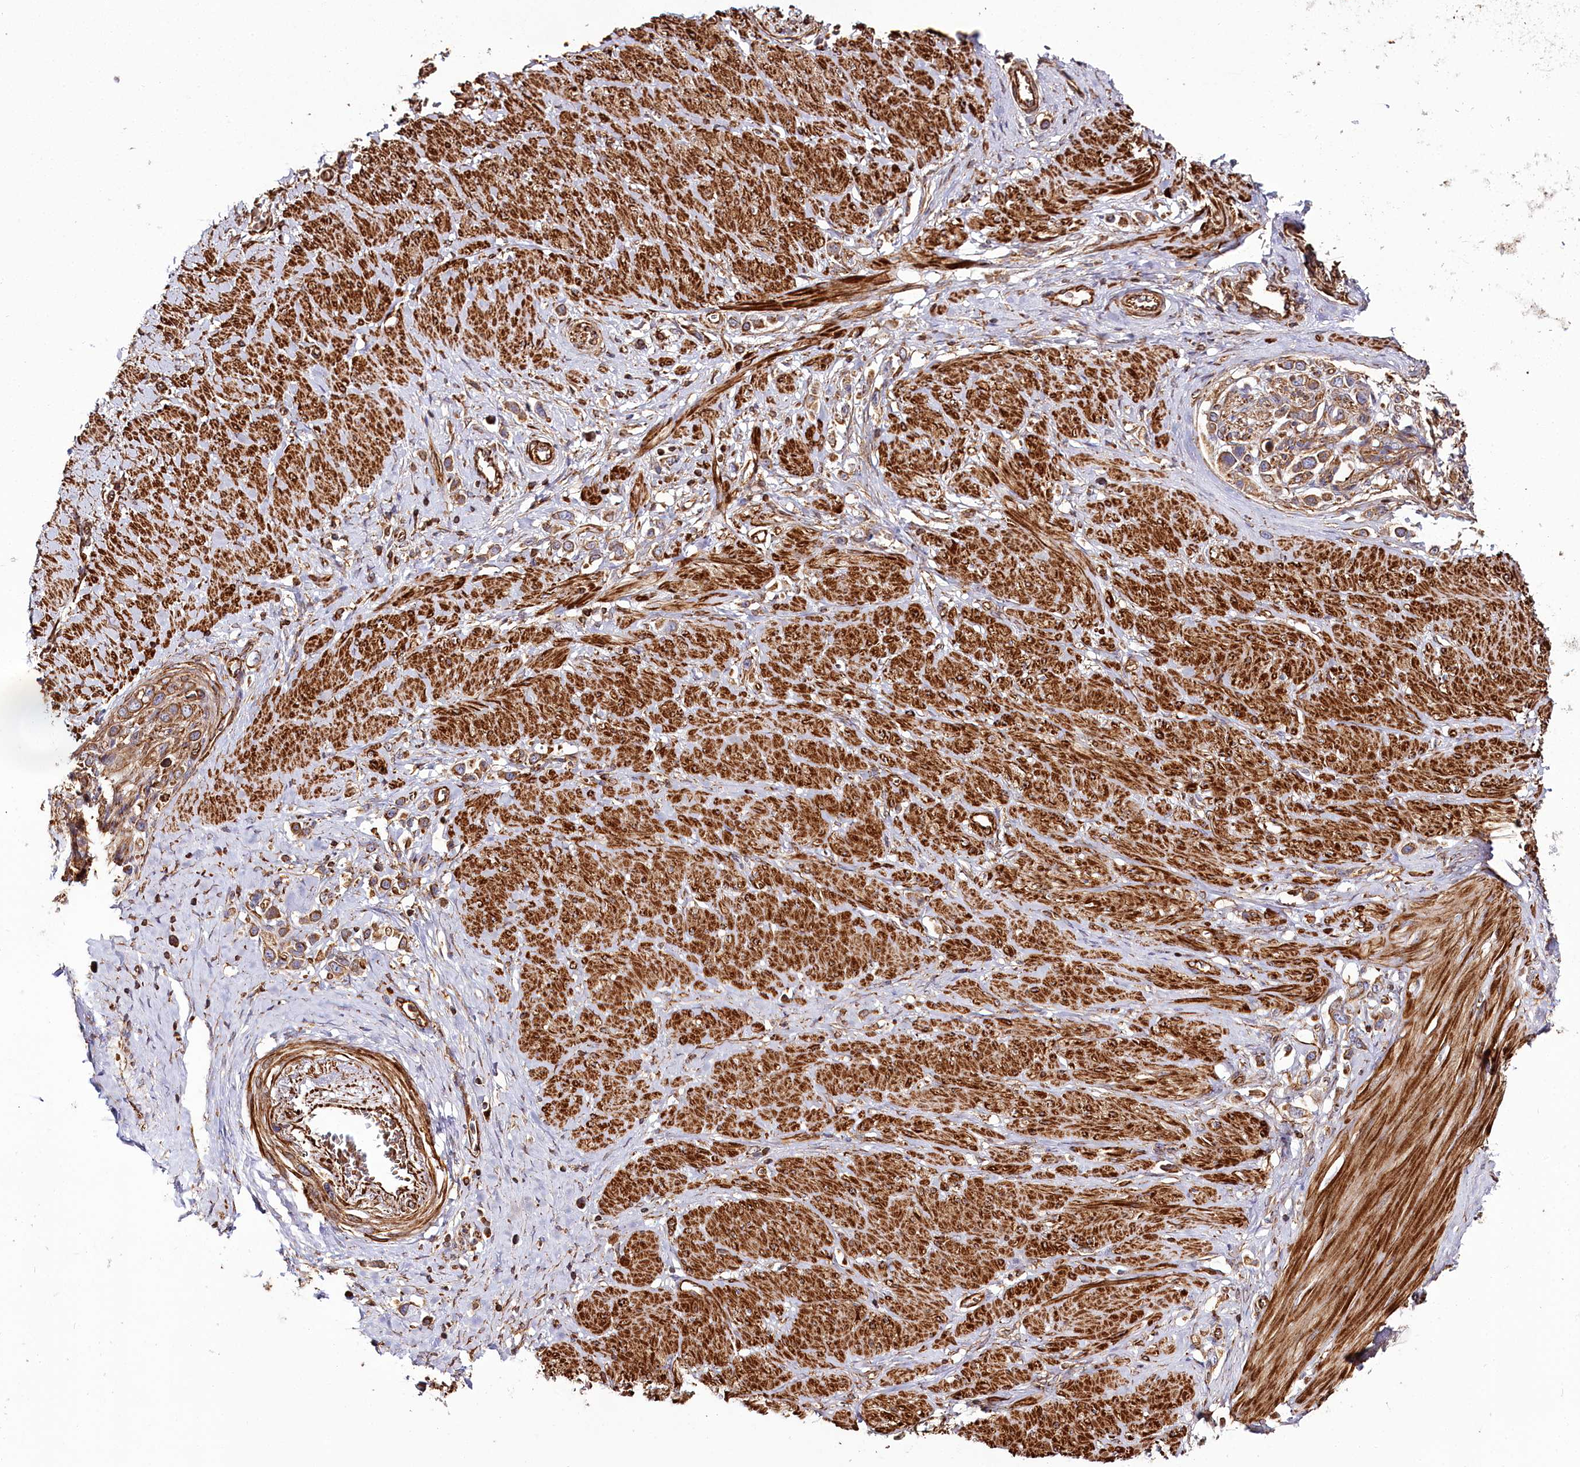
{"staining": {"intensity": "moderate", "quantity": ">75%", "location": "cytoplasmic/membranous"}, "tissue": "stomach cancer", "cell_type": "Tumor cells", "image_type": "cancer", "snomed": [{"axis": "morphology", "description": "Adenocarcinoma, NOS"}, {"axis": "topography", "description": "Stomach"}], "caption": "Immunohistochemical staining of human adenocarcinoma (stomach) displays medium levels of moderate cytoplasmic/membranous staining in approximately >75% of tumor cells. (DAB (3,3'-diaminobenzidine) IHC, brown staining for protein, blue staining for nuclei).", "gene": "THUMPD3", "patient": {"sex": "female", "age": 65}}